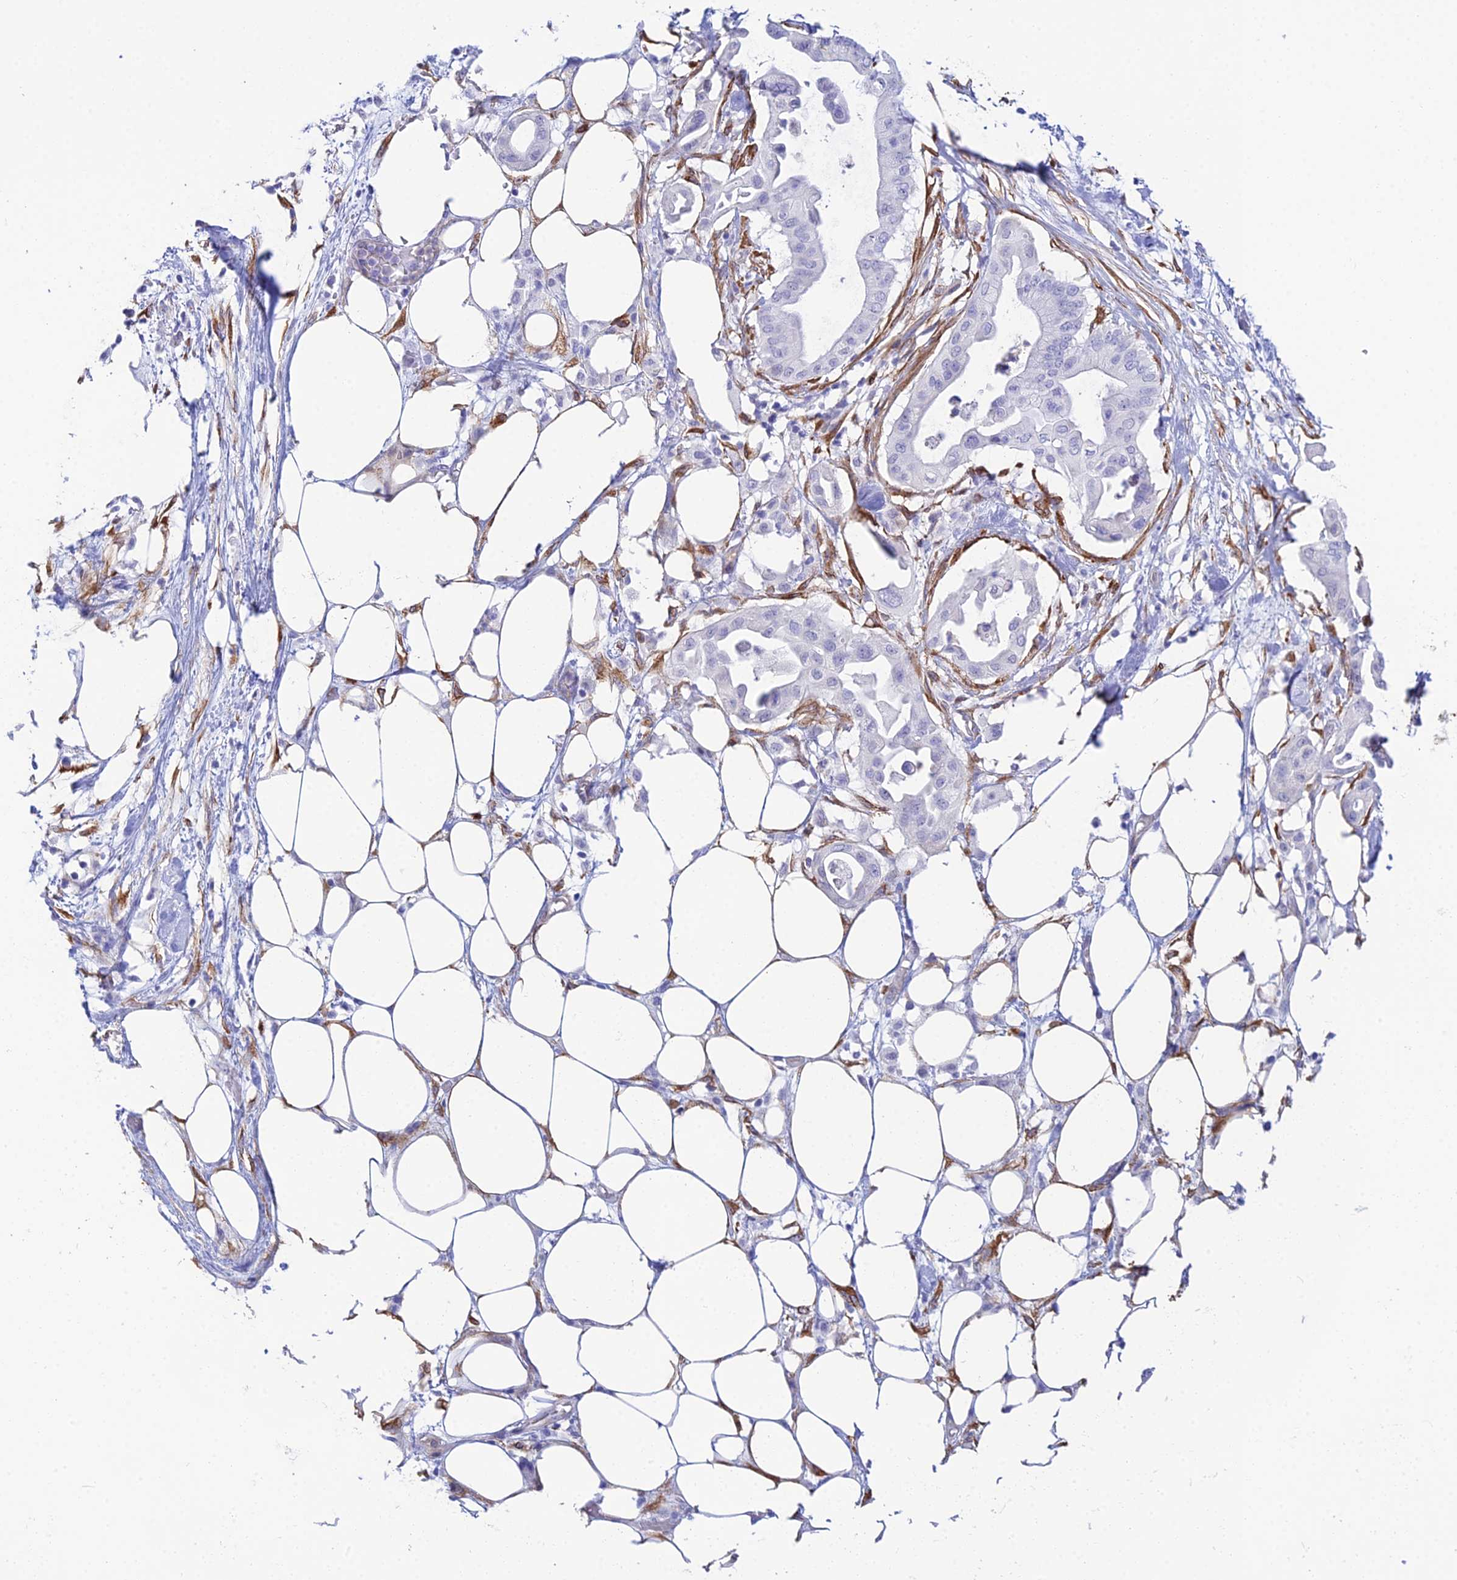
{"staining": {"intensity": "negative", "quantity": "none", "location": "none"}, "tissue": "pancreatic cancer", "cell_type": "Tumor cells", "image_type": "cancer", "snomed": [{"axis": "morphology", "description": "Adenocarcinoma, NOS"}, {"axis": "topography", "description": "Pancreas"}], "caption": "Protein analysis of adenocarcinoma (pancreatic) reveals no significant positivity in tumor cells.", "gene": "MXRA7", "patient": {"sex": "male", "age": 68}}